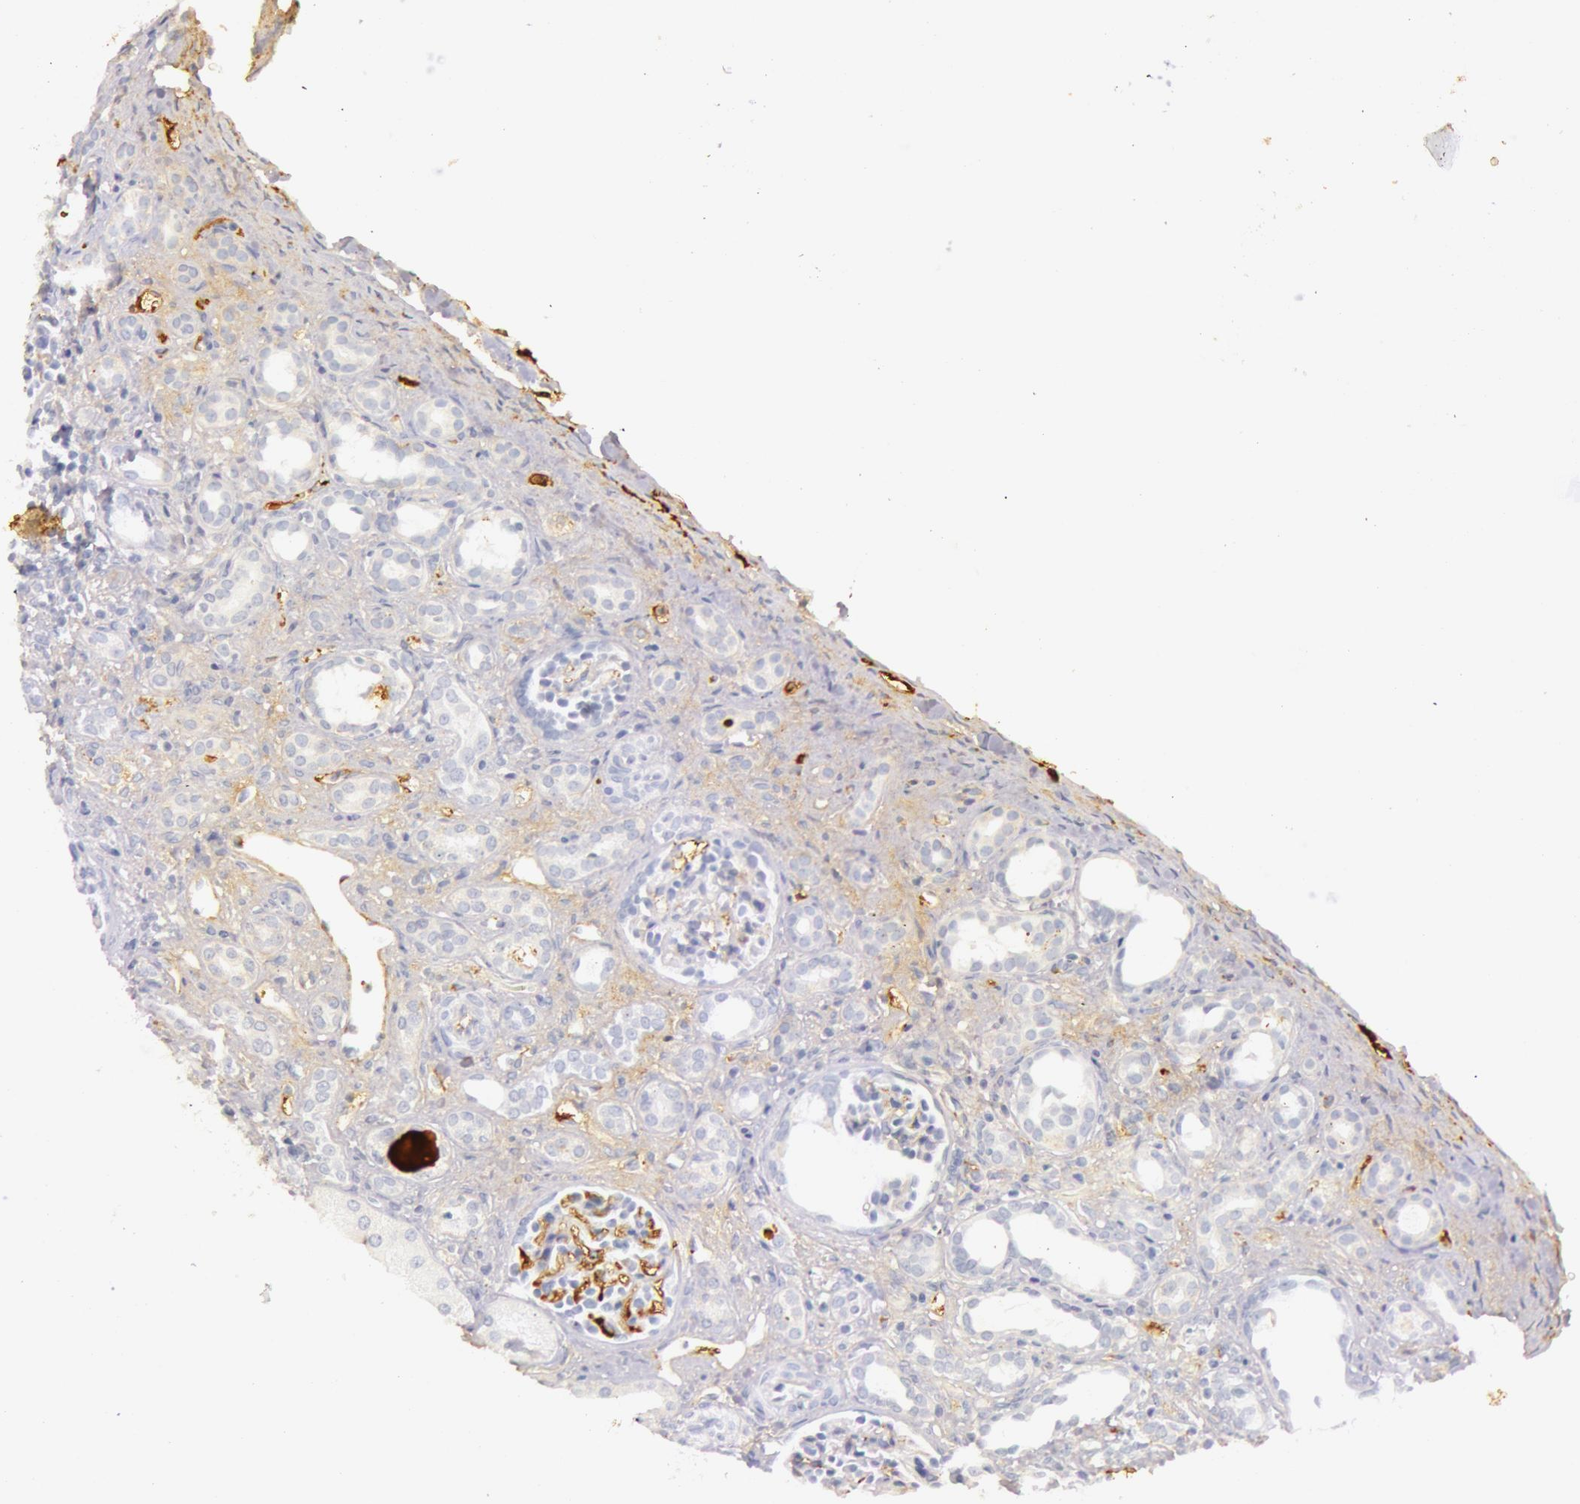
{"staining": {"intensity": "moderate", "quantity": "25%-75%", "location": "cytoplasmic/membranous"}, "tissue": "kidney", "cell_type": "Cells in glomeruli", "image_type": "normal", "snomed": [{"axis": "morphology", "description": "Normal tissue, NOS"}, {"axis": "topography", "description": "Kidney"}], "caption": "Cells in glomeruli exhibit medium levels of moderate cytoplasmic/membranous staining in about 25%-75% of cells in unremarkable kidney.", "gene": "C4BPA", "patient": {"sex": "male", "age": 7}}